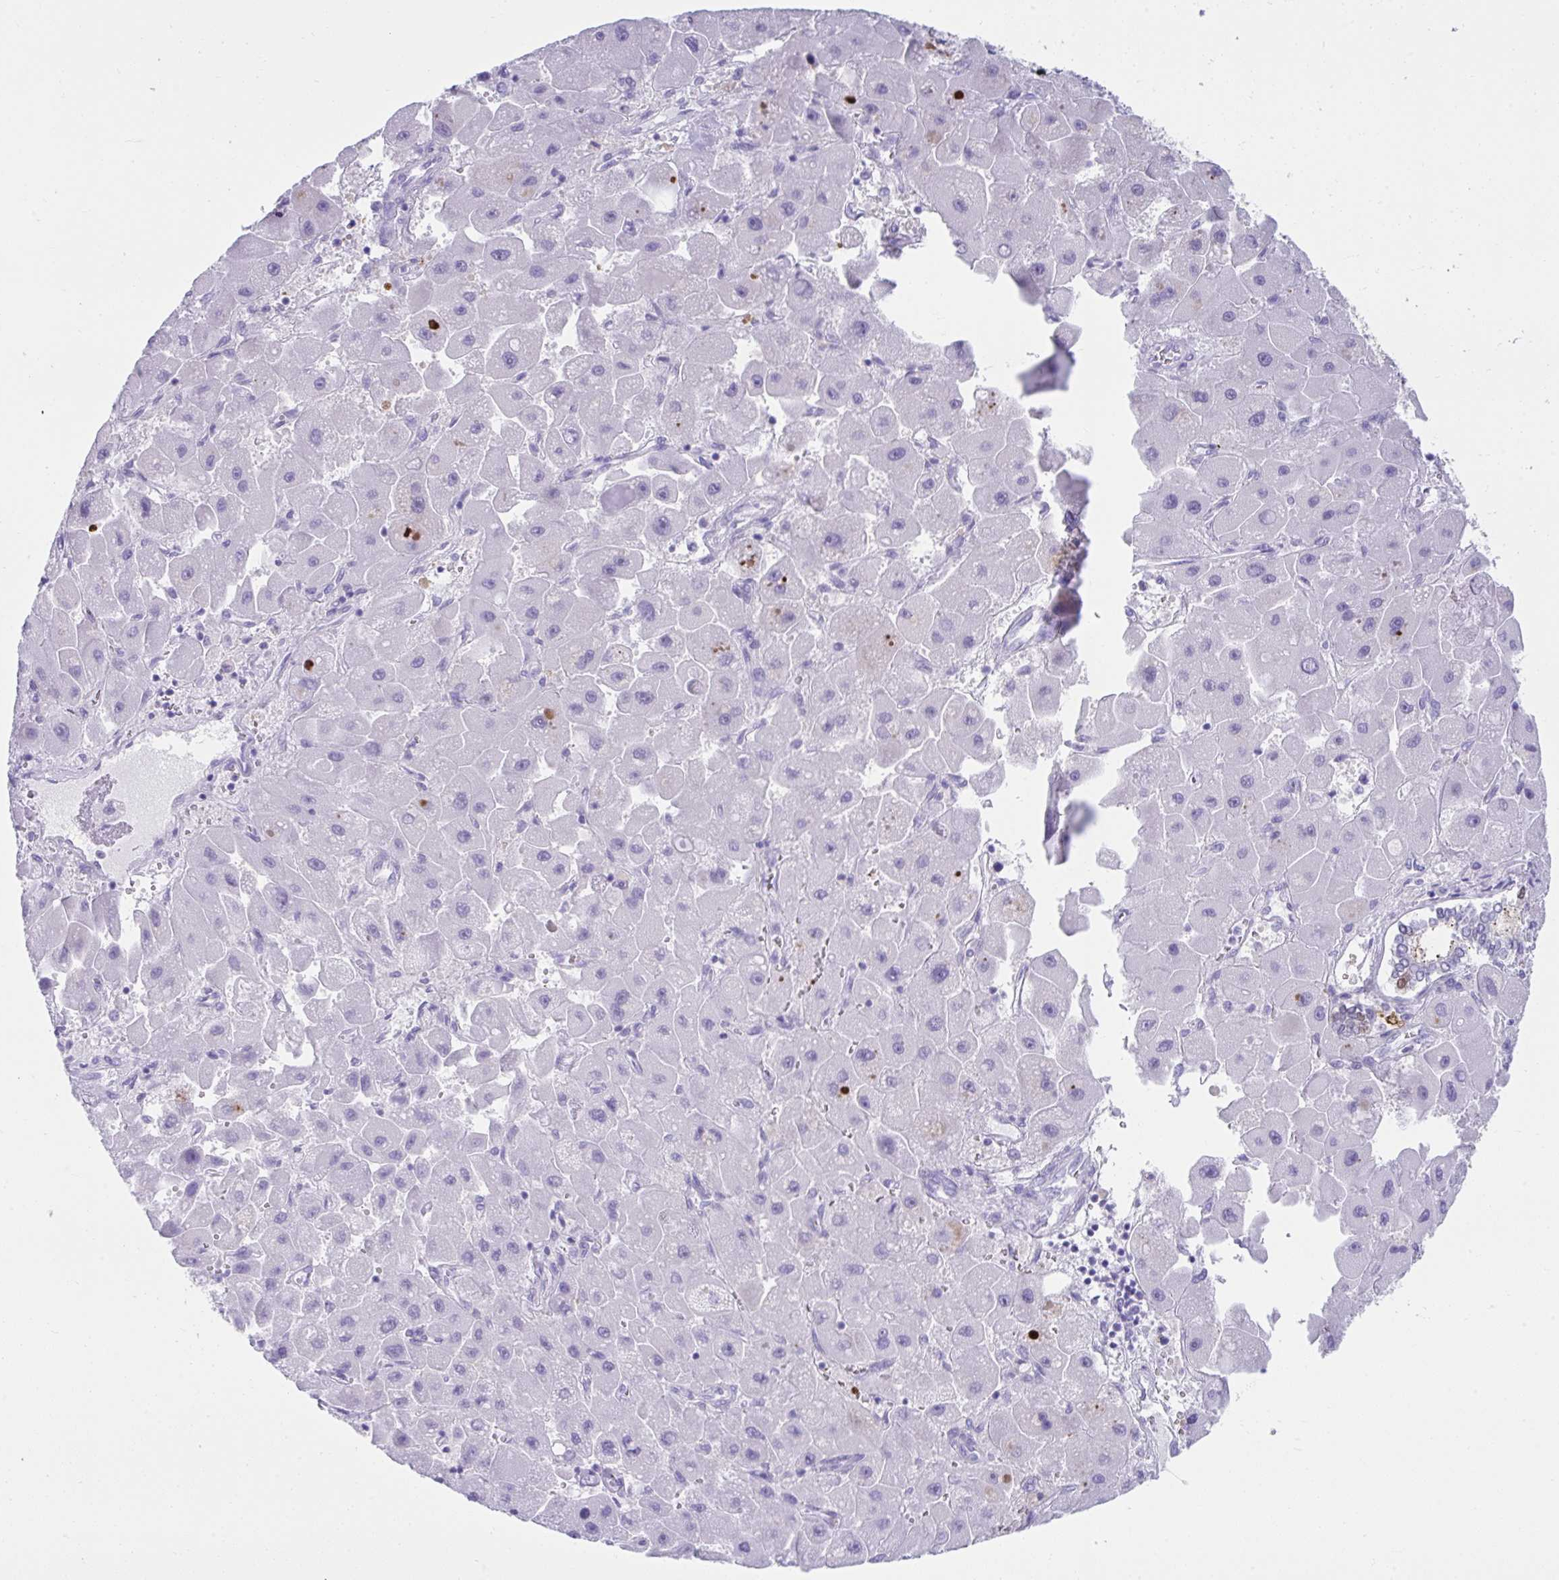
{"staining": {"intensity": "negative", "quantity": "none", "location": "none"}, "tissue": "liver cancer", "cell_type": "Tumor cells", "image_type": "cancer", "snomed": [{"axis": "morphology", "description": "Carcinoma, Hepatocellular, NOS"}, {"axis": "topography", "description": "Liver"}], "caption": "Histopathology image shows no protein expression in tumor cells of liver cancer tissue.", "gene": "PSCA", "patient": {"sex": "male", "age": 24}}